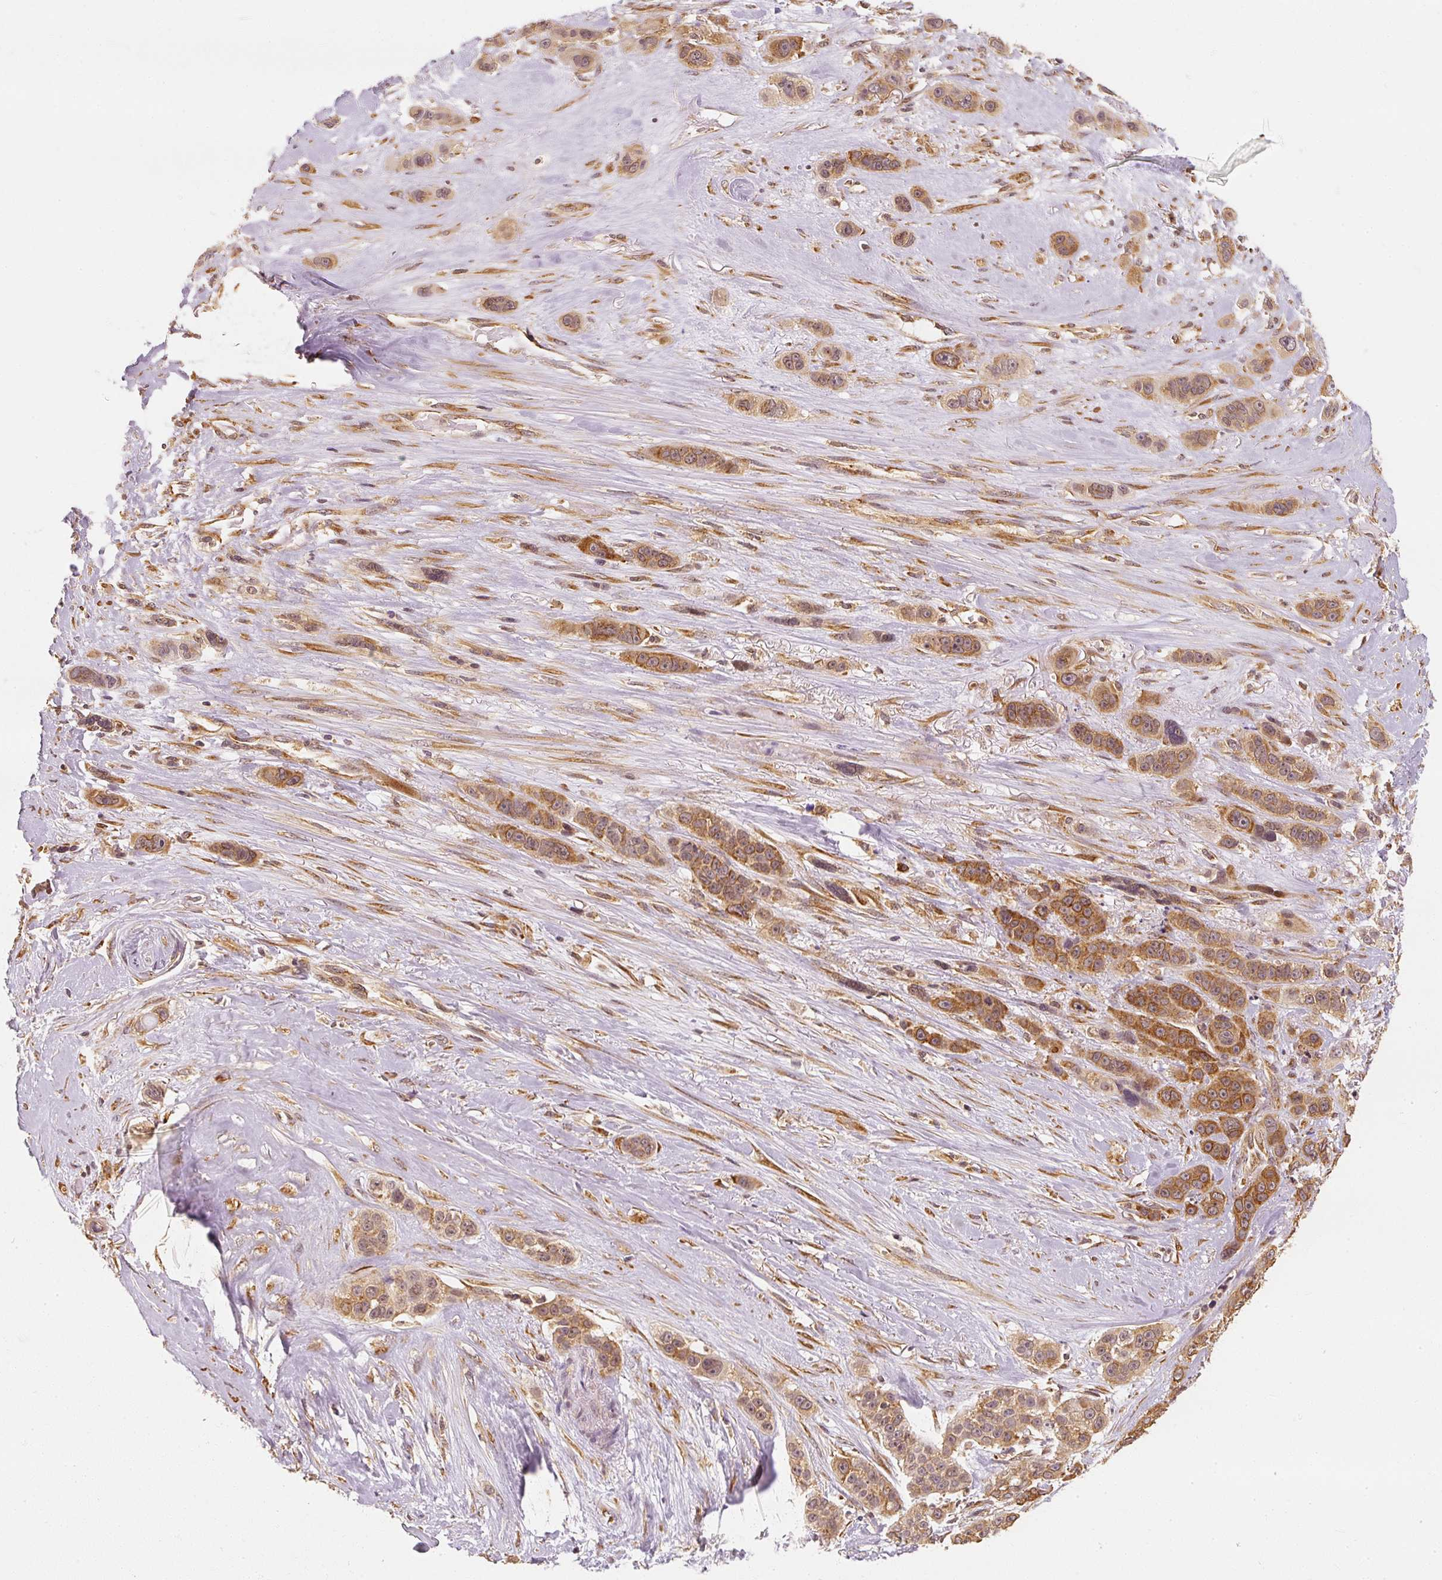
{"staining": {"intensity": "moderate", "quantity": ">75%", "location": "cytoplasmic/membranous"}, "tissue": "skin cancer", "cell_type": "Tumor cells", "image_type": "cancer", "snomed": [{"axis": "morphology", "description": "Squamous cell carcinoma, NOS"}, {"axis": "topography", "description": "Skin"}], "caption": "DAB immunohistochemical staining of human skin cancer (squamous cell carcinoma) demonstrates moderate cytoplasmic/membranous protein expression in approximately >75% of tumor cells.", "gene": "EEF1A2", "patient": {"sex": "male", "age": 67}}